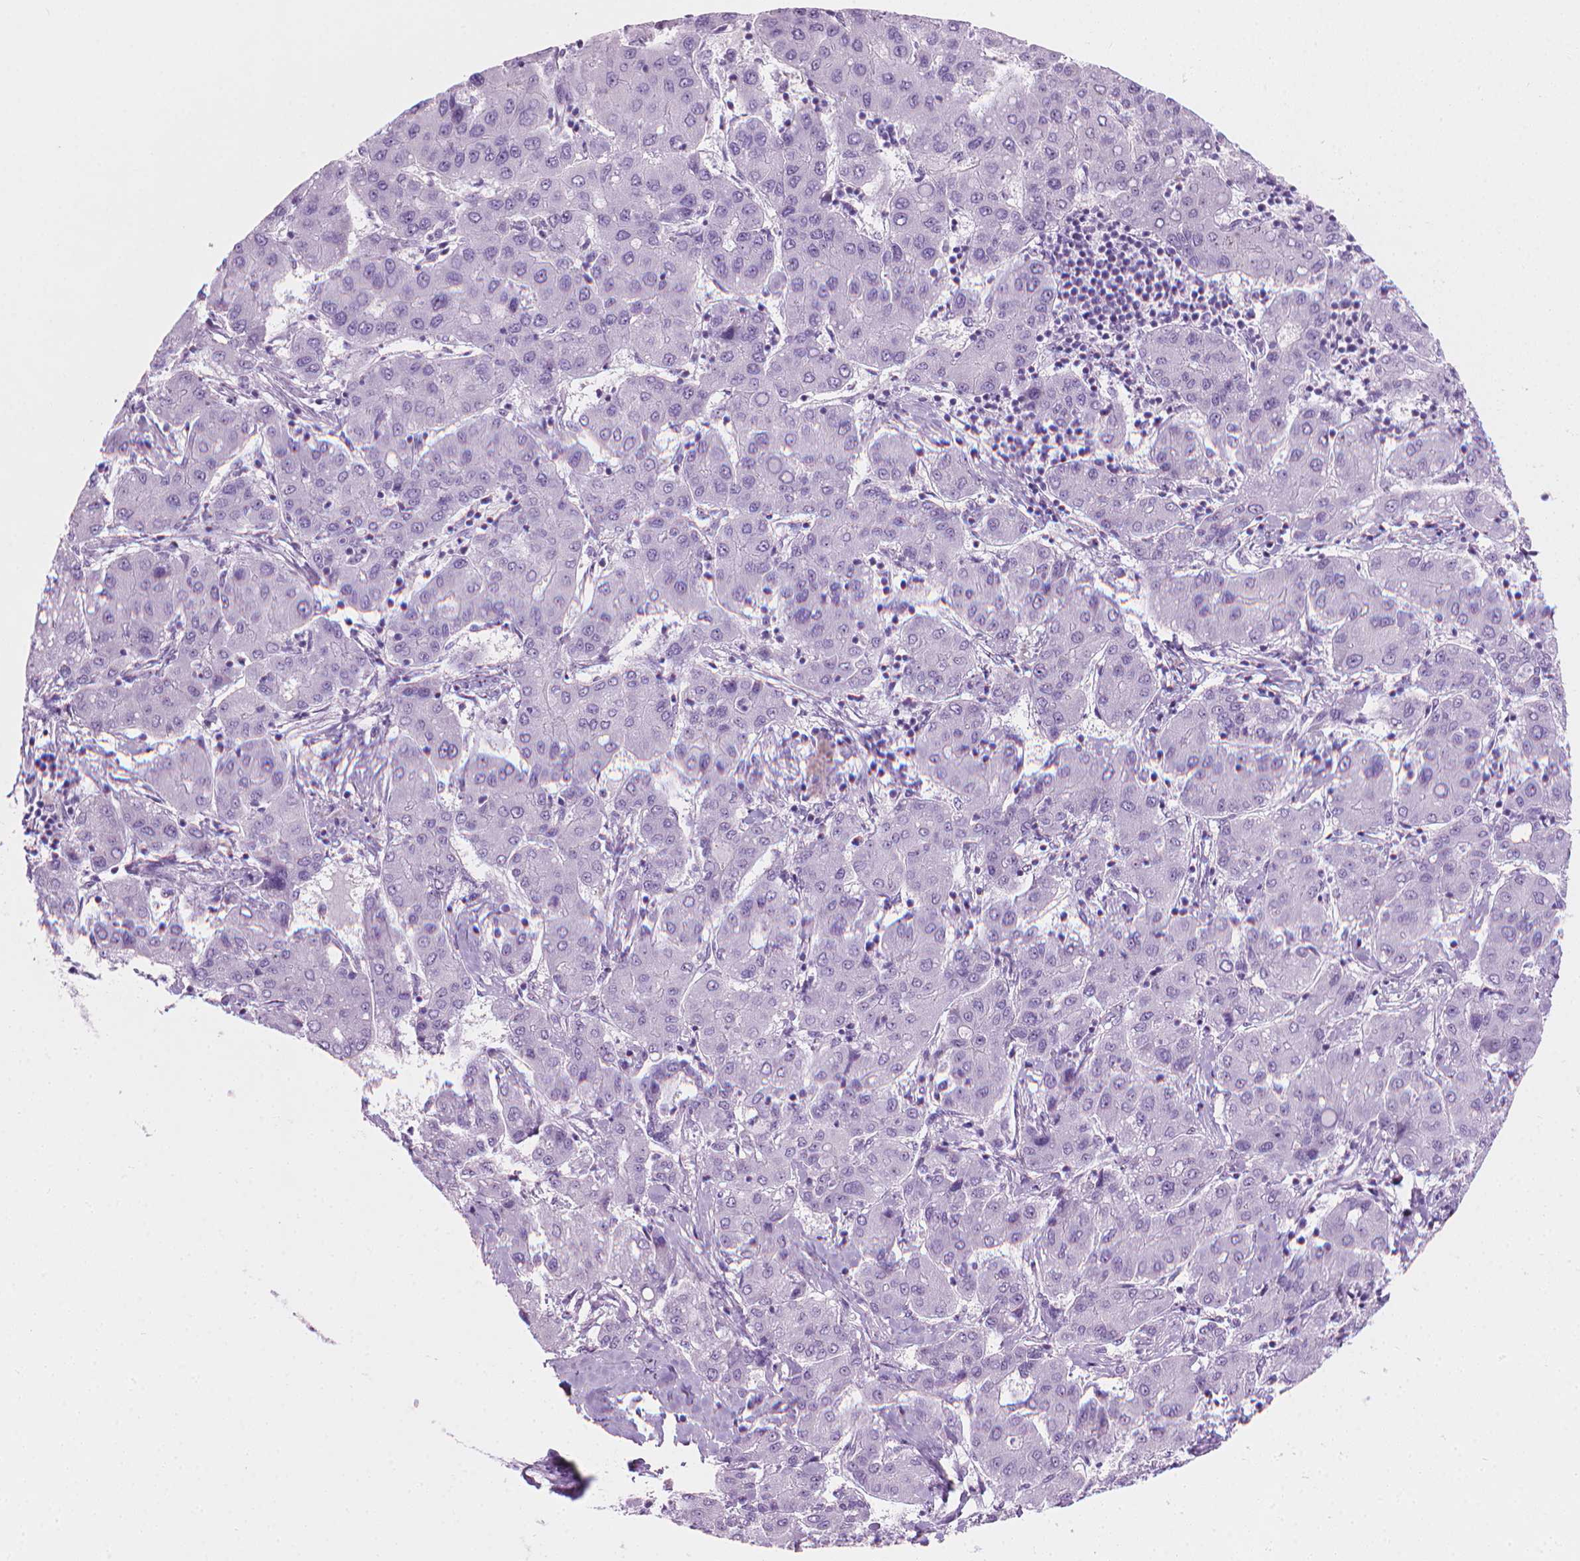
{"staining": {"intensity": "negative", "quantity": "none", "location": "none"}, "tissue": "liver cancer", "cell_type": "Tumor cells", "image_type": "cancer", "snomed": [{"axis": "morphology", "description": "Carcinoma, Hepatocellular, NOS"}, {"axis": "topography", "description": "Liver"}], "caption": "Liver hepatocellular carcinoma was stained to show a protein in brown. There is no significant expression in tumor cells. (DAB (3,3'-diaminobenzidine) immunohistochemistry (IHC) visualized using brightfield microscopy, high magnification).", "gene": "NOL7", "patient": {"sex": "male", "age": 65}}